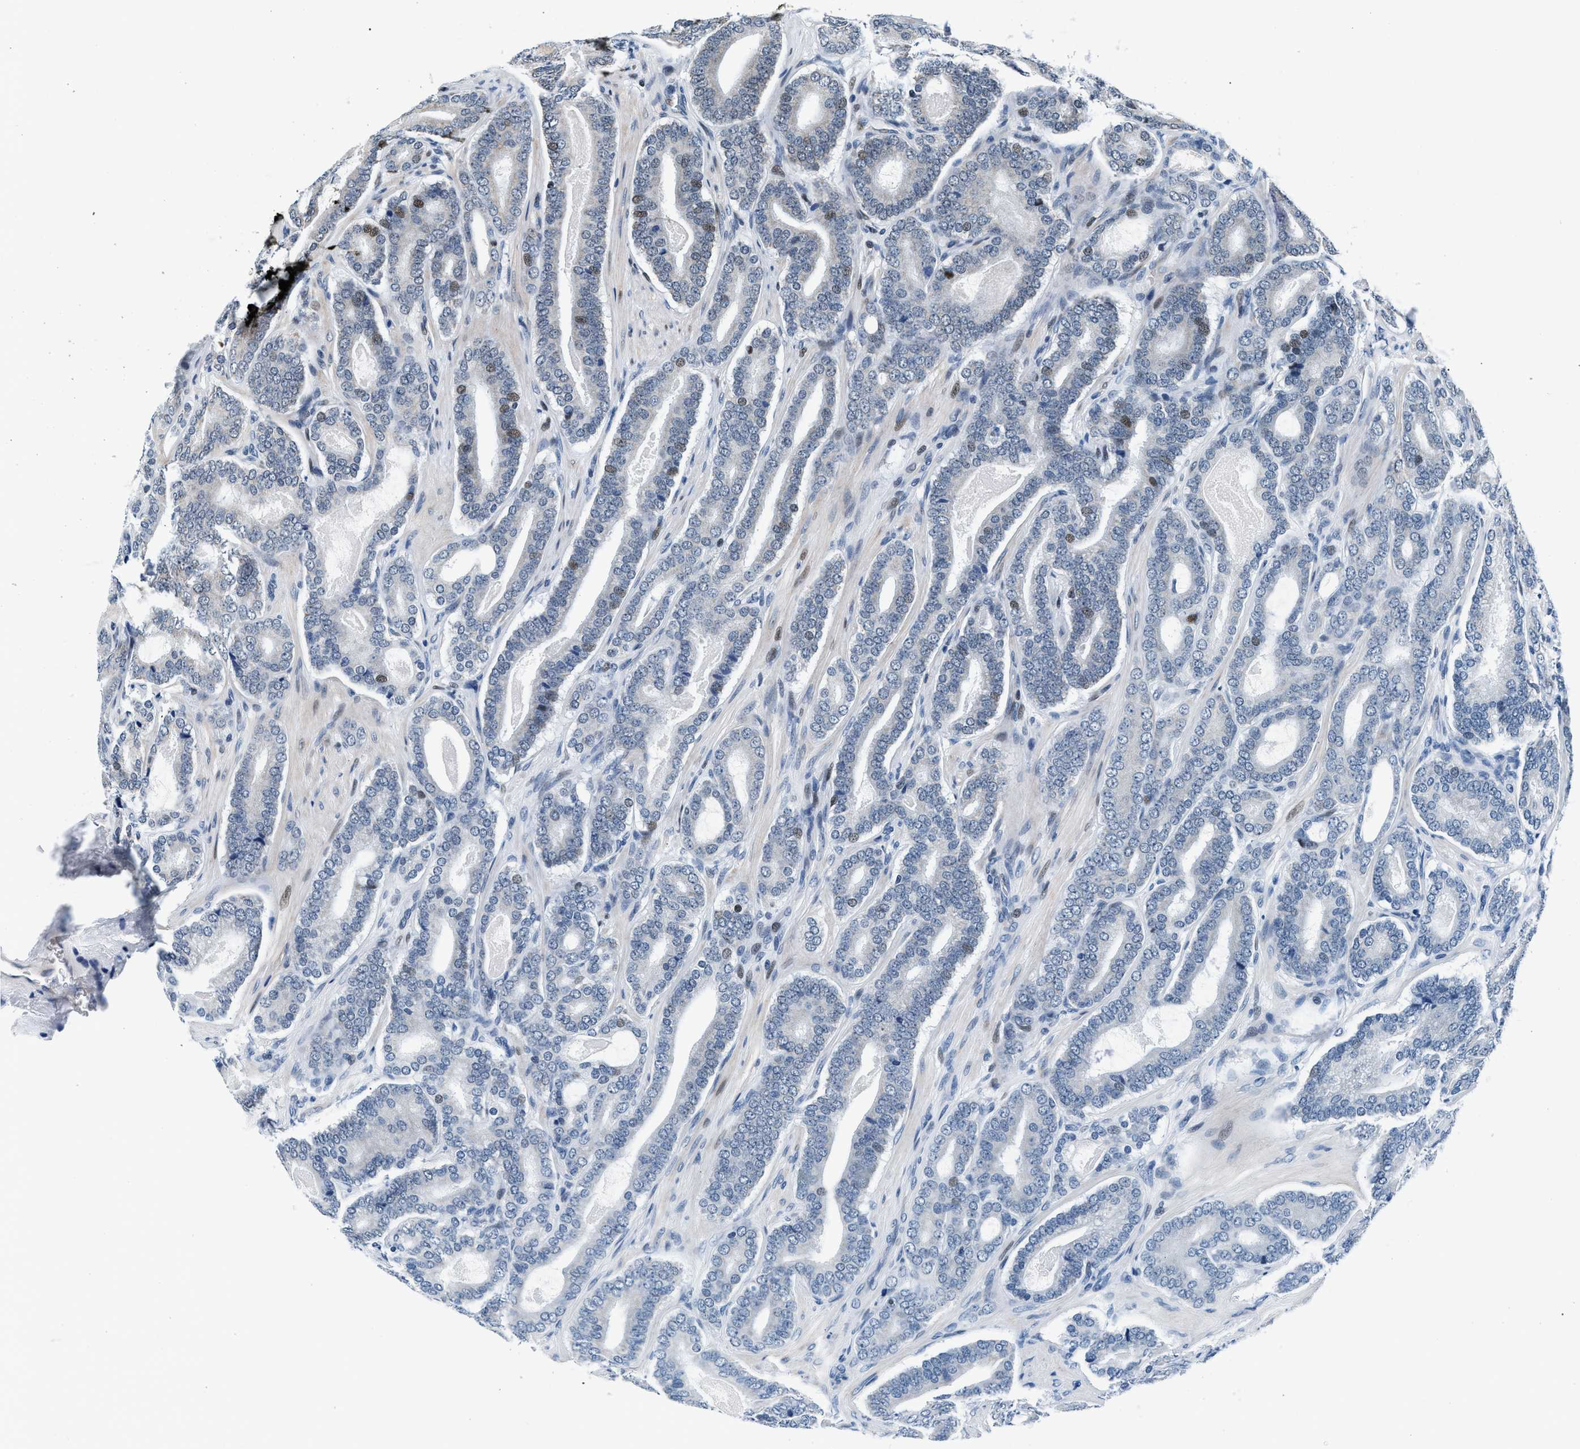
{"staining": {"intensity": "weak", "quantity": "<25%", "location": "nuclear"}, "tissue": "prostate cancer", "cell_type": "Tumor cells", "image_type": "cancer", "snomed": [{"axis": "morphology", "description": "Adenocarcinoma, High grade"}, {"axis": "topography", "description": "Prostate"}], "caption": "This micrograph is of adenocarcinoma (high-grade) (prostate) stained with immunohistochemistry to label a protein in brown with the nuclei are counter-stained blue. There is no staining in tumor cells.", "gene": "PRRC2B", "patient": {"sex": "male", "age": 60}}